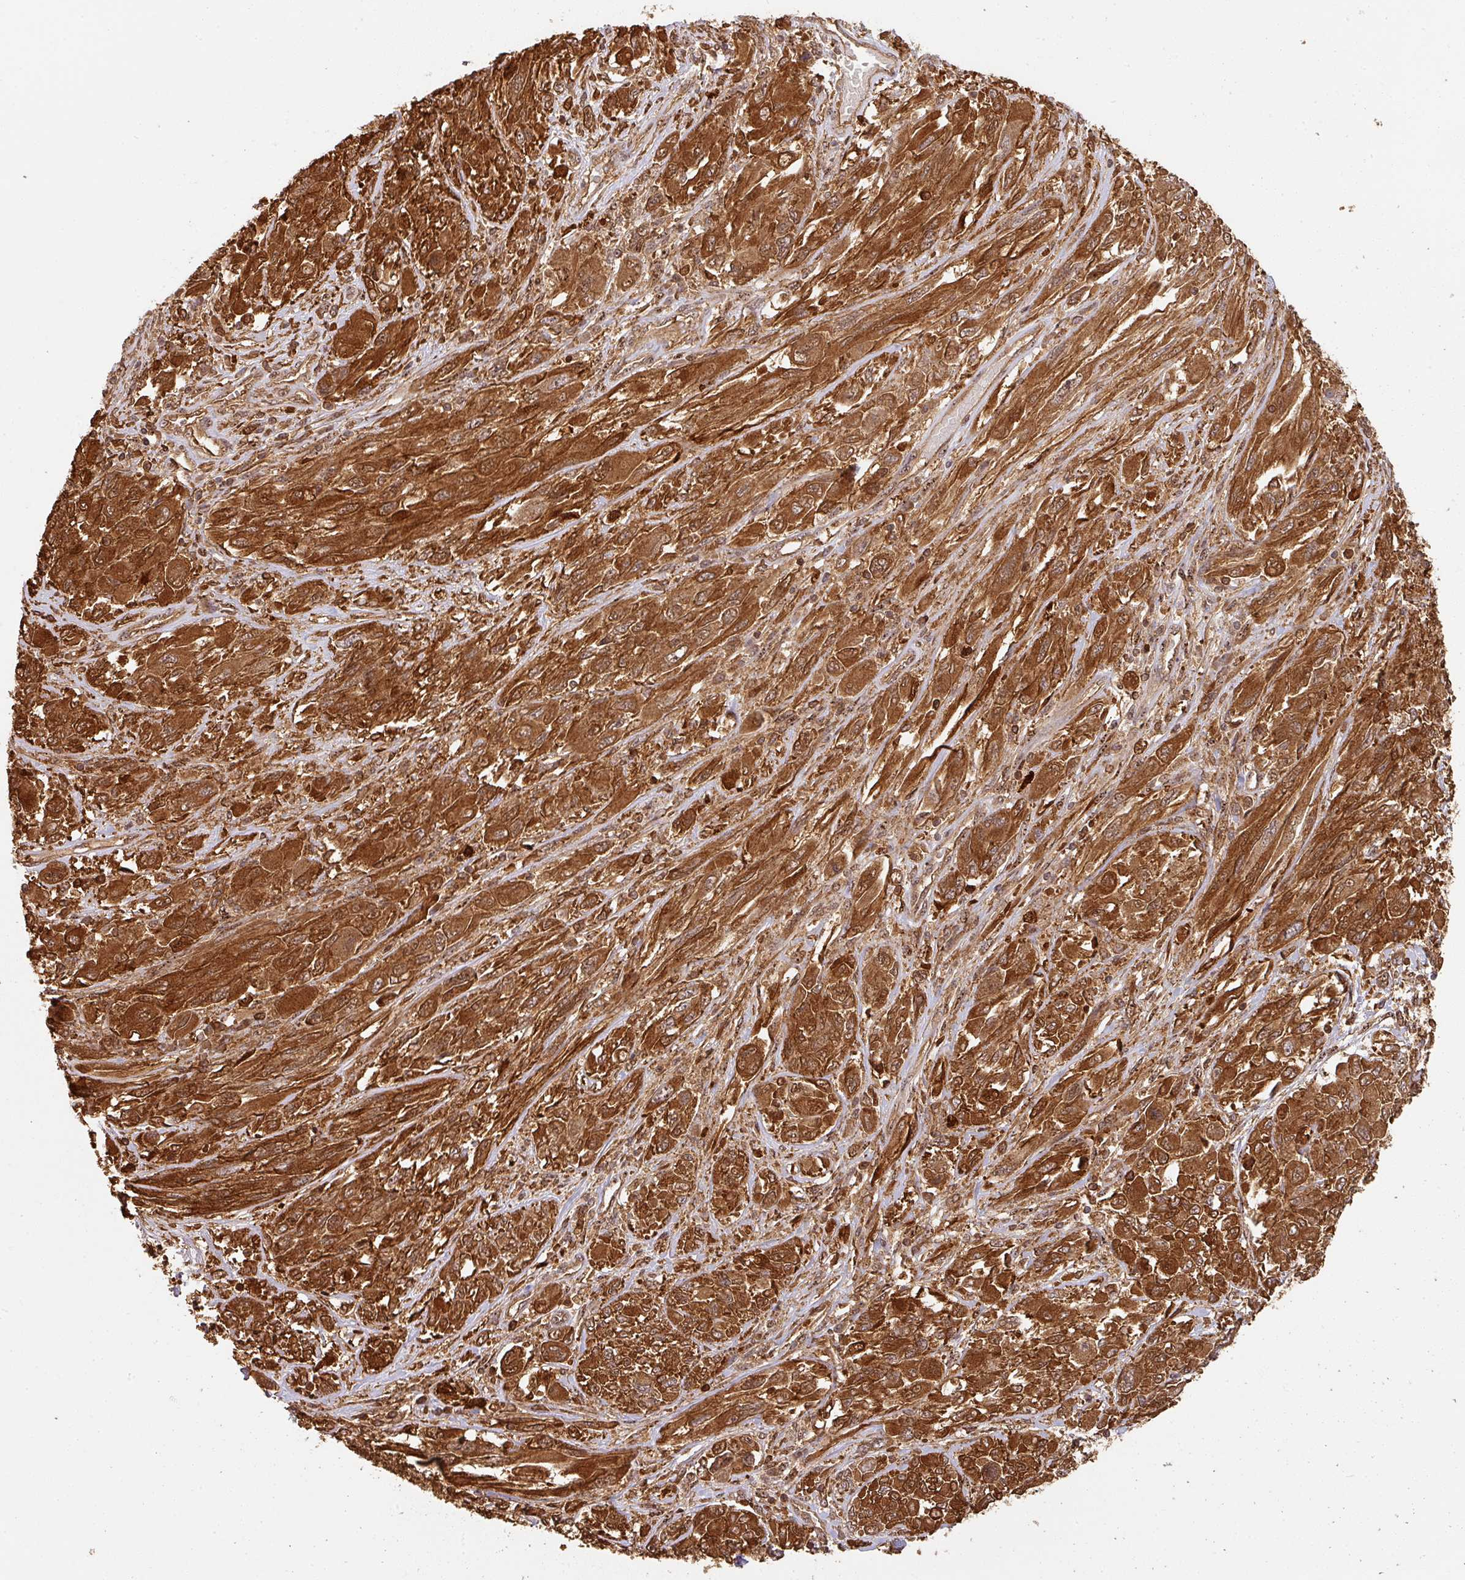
{"staining": {"intensity": "strong", "quantity": ">75%", "location": "cytoplasmic/membranous,nuclear"}, "tissue": "melanoma", "cell_type": "Tumor cells", "image_type": "cancer", "snomed": [{"axis": "morphology", "description": "Malignant melanoma, NOS"}, {"axis": "topography", "description": "Skin"}], "caption": "Melanoma was stained to show a protein in brown. There is high levels of strong cytoplasmic/membranous and nuclear positivity in about >75% of tumor cells.", "gene": "ZNF322", "patient": {"sex": "female", "age": 91}}